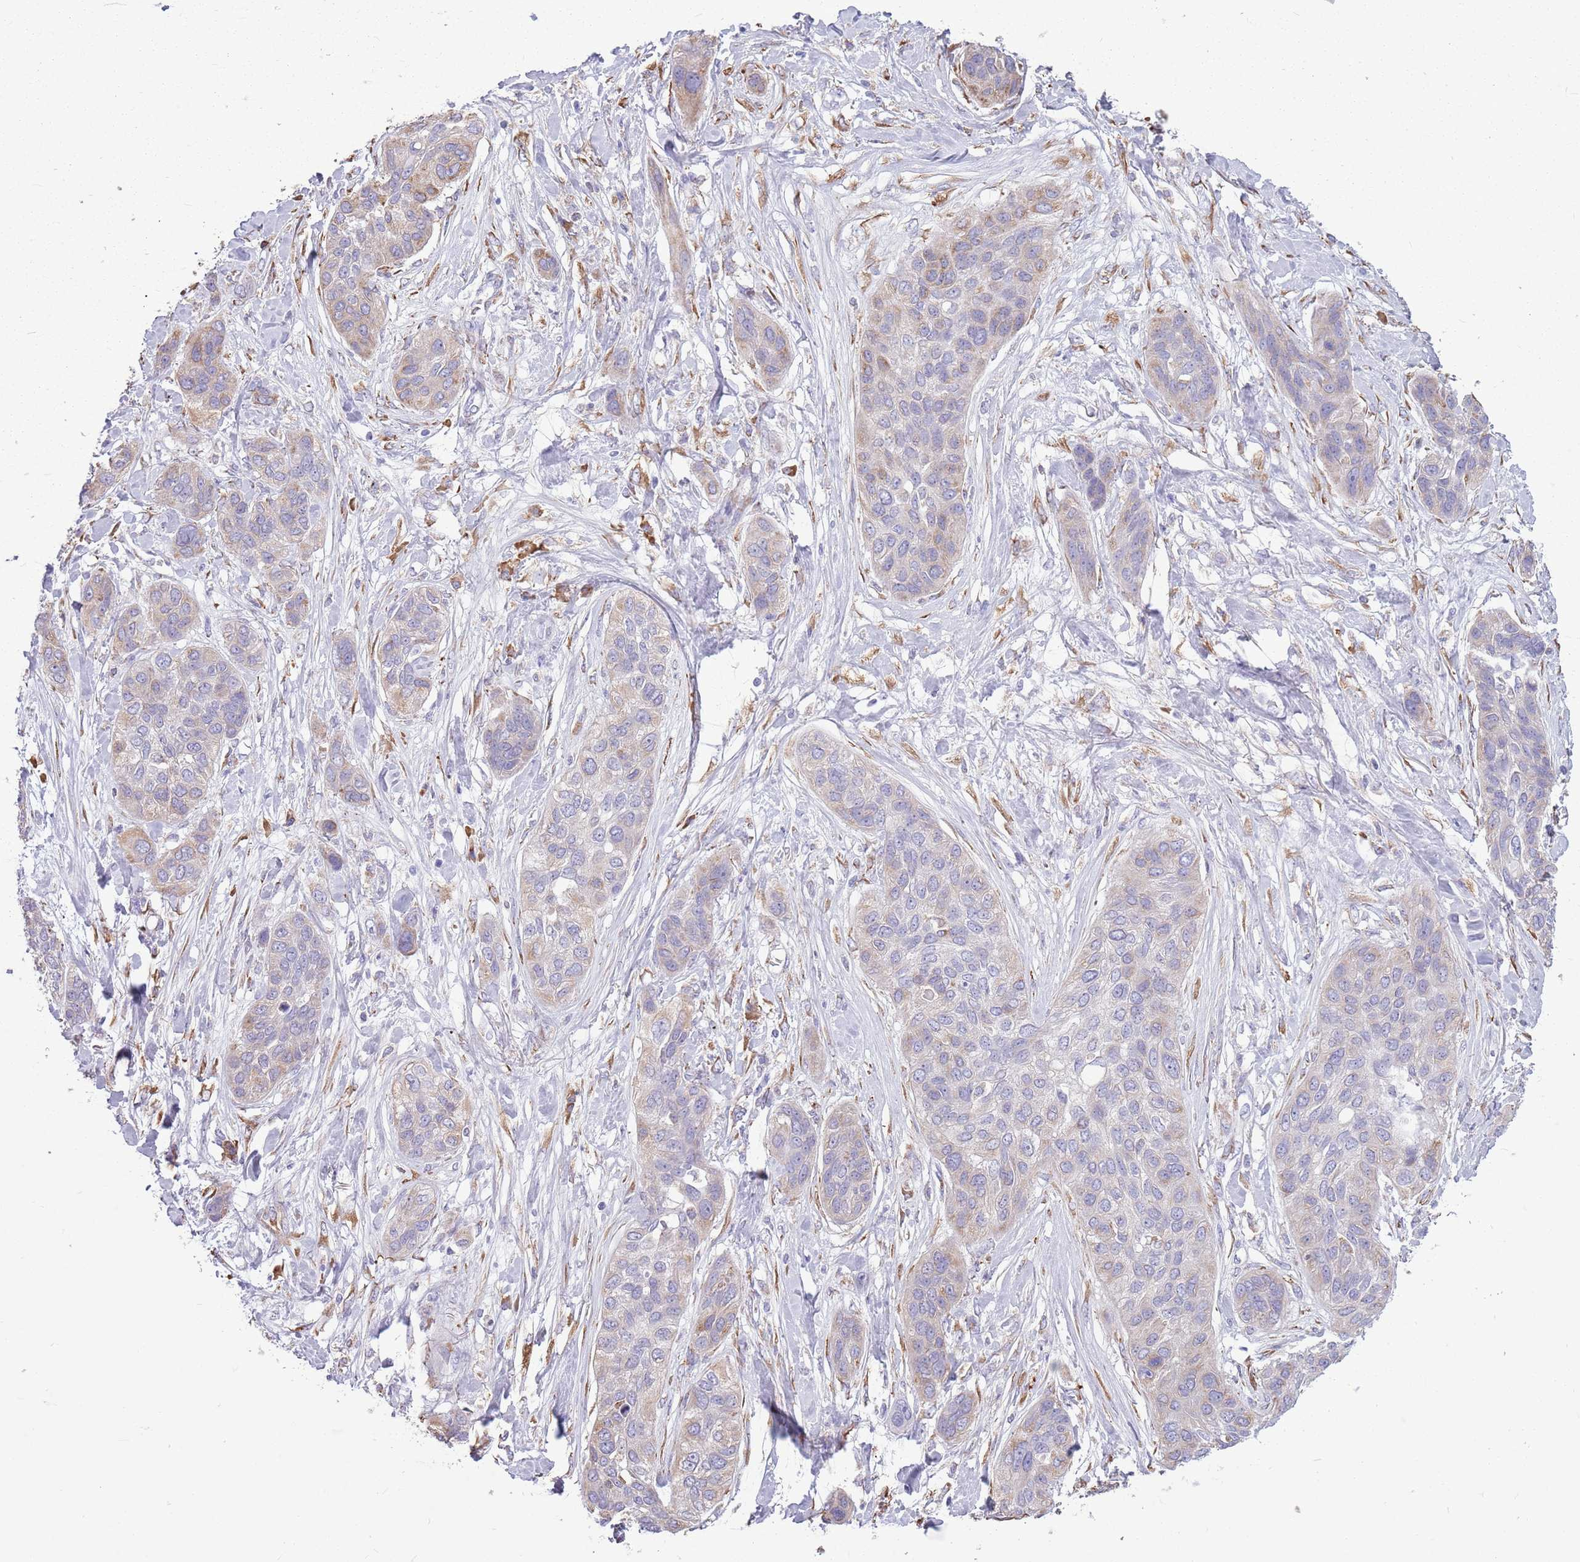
{"staining": {"intensity": "weak", "quantity": "<25%", "location": "cytoplasmic/membranous"}, "tissue": "lung cancer", "cell_type": "Tumor cells", "image_type": "cancer", "snomed": [{"axis": "morphology", "description": "Squamous cell carcinoma, NOS"}, {"axis": "topography", "description": "Lung"}], "caption": "The photomicrograph shows no significant positivity in tumor cells of squamous cell carcinoma (lung).", "gene": "KCTD19", "patient": {"sex": "female", "age": 70}}